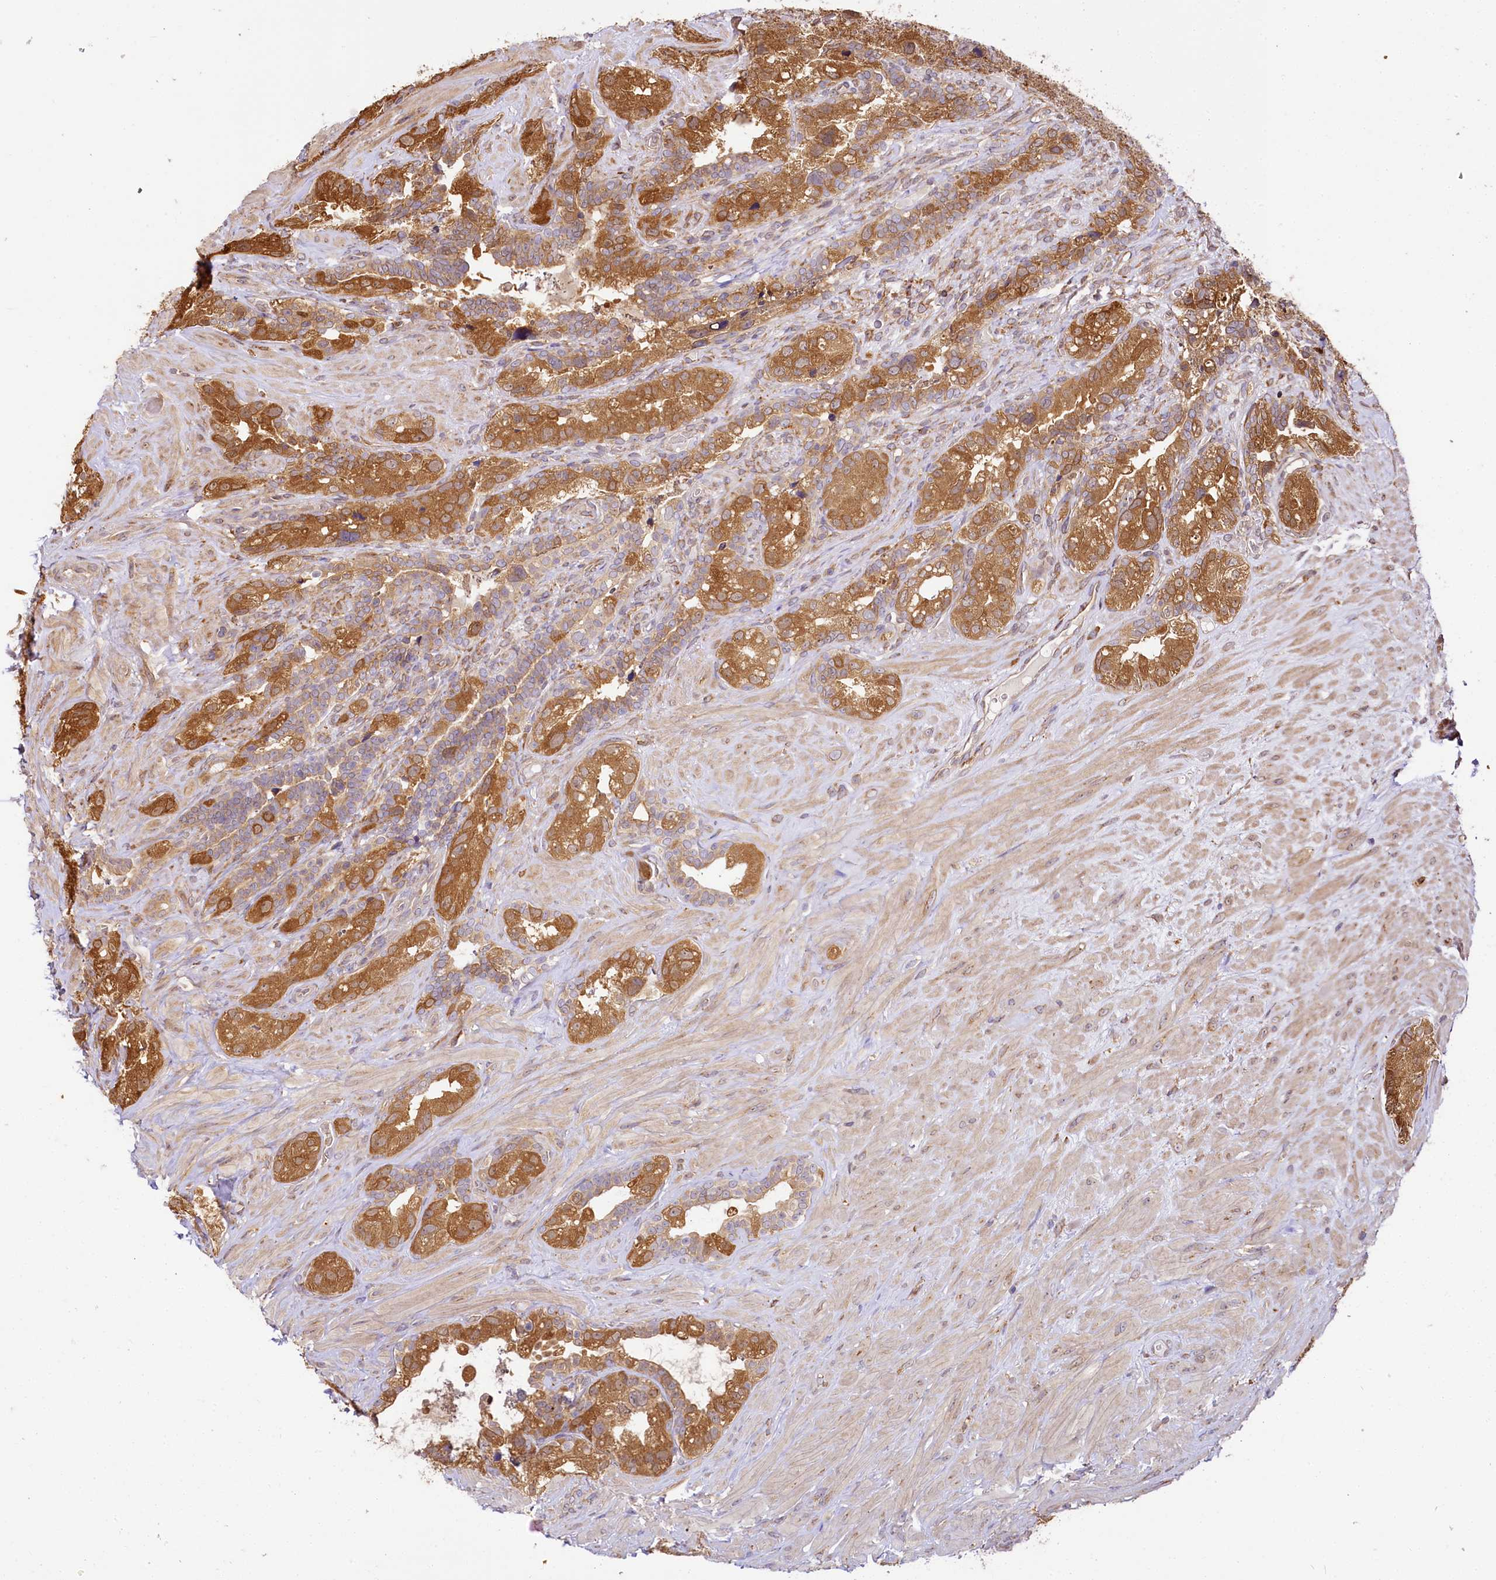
{"staining": {"intensity": "moderate", "quantity": ">75%", "location": "cytoplasmic/membranous"}, "tissue": "seminal vesicle", "cell_type": "Glandular cells", "image_type": "normal", "snomed": [{"axis": "morphology", "description": "Normal tissue, NOS"}, {"axis": "topography", "description": "Seminal veicle"}, {"axis": "topography", "description": "Peripheral nerve tissue"}], "caption": "Unremarkable seminal vesicle was stained to show a protein in brown. There is medium levels of moderate cytoplasmic/membranous expression in about >75% of glandular cells. The staining was performed using DAB (3,3'-diaminobenzidine) to visualize the protein expression in brown, while the nuclei were stained in blue with hematoxylin (Magnification: 20x).", "gene": "PPIP5K2", "patient": {"sex": "male", "age": 67}}